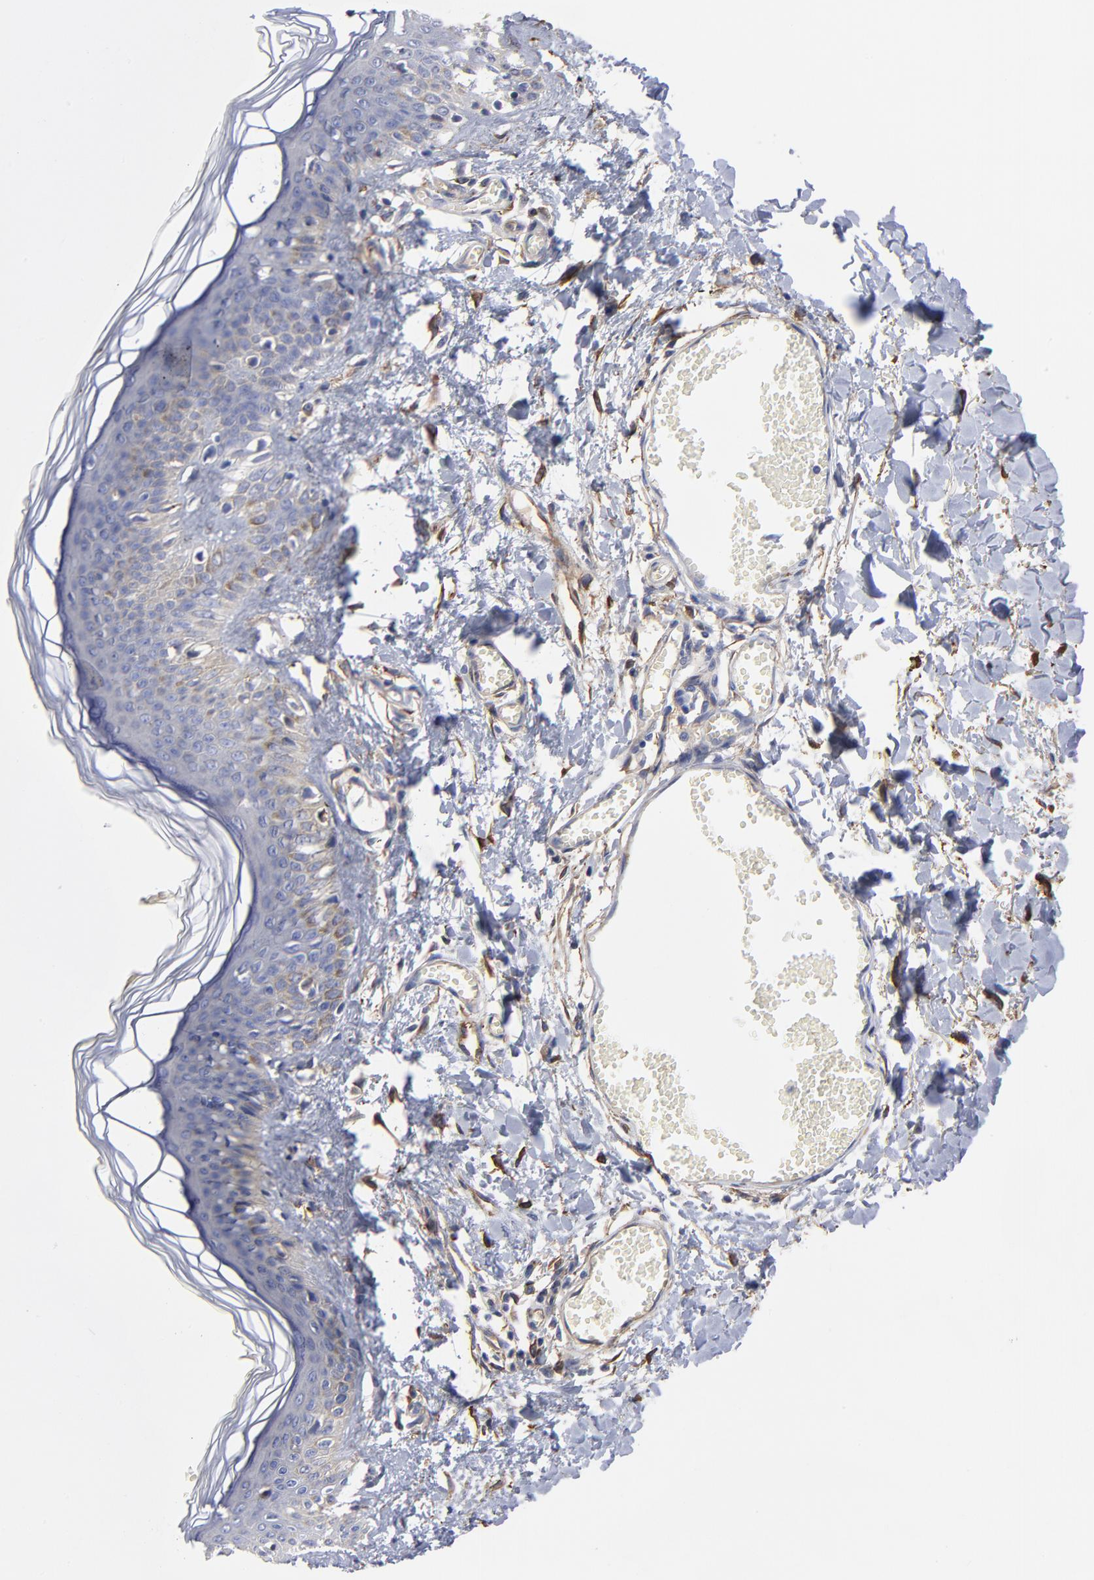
{"staining": {"intensity": "moderate", "quantity": ">75%", "location": "cytoplasmic/membranous"}, "tissue": "skin", "cell_type": "Fibroblasts", "image_type": "normal", "snomed": [{"axis": "morphology", "description": "Normal tissue, NOS"}, {"axis": "morphology", "description": "Sarcoma, NOS"}, {"axis": "topography", "description": "Skin"}, {"axis": "topography", "description": "Soft tissue"}], "caption": "Immunohistochemical staining of normal human skin exhibits moderate cytoplasmic/membranous protein positivity in approximately >75% of fibroblasts.", "gene": "CILP", "patient": {"sex": "female", "age": 51}}